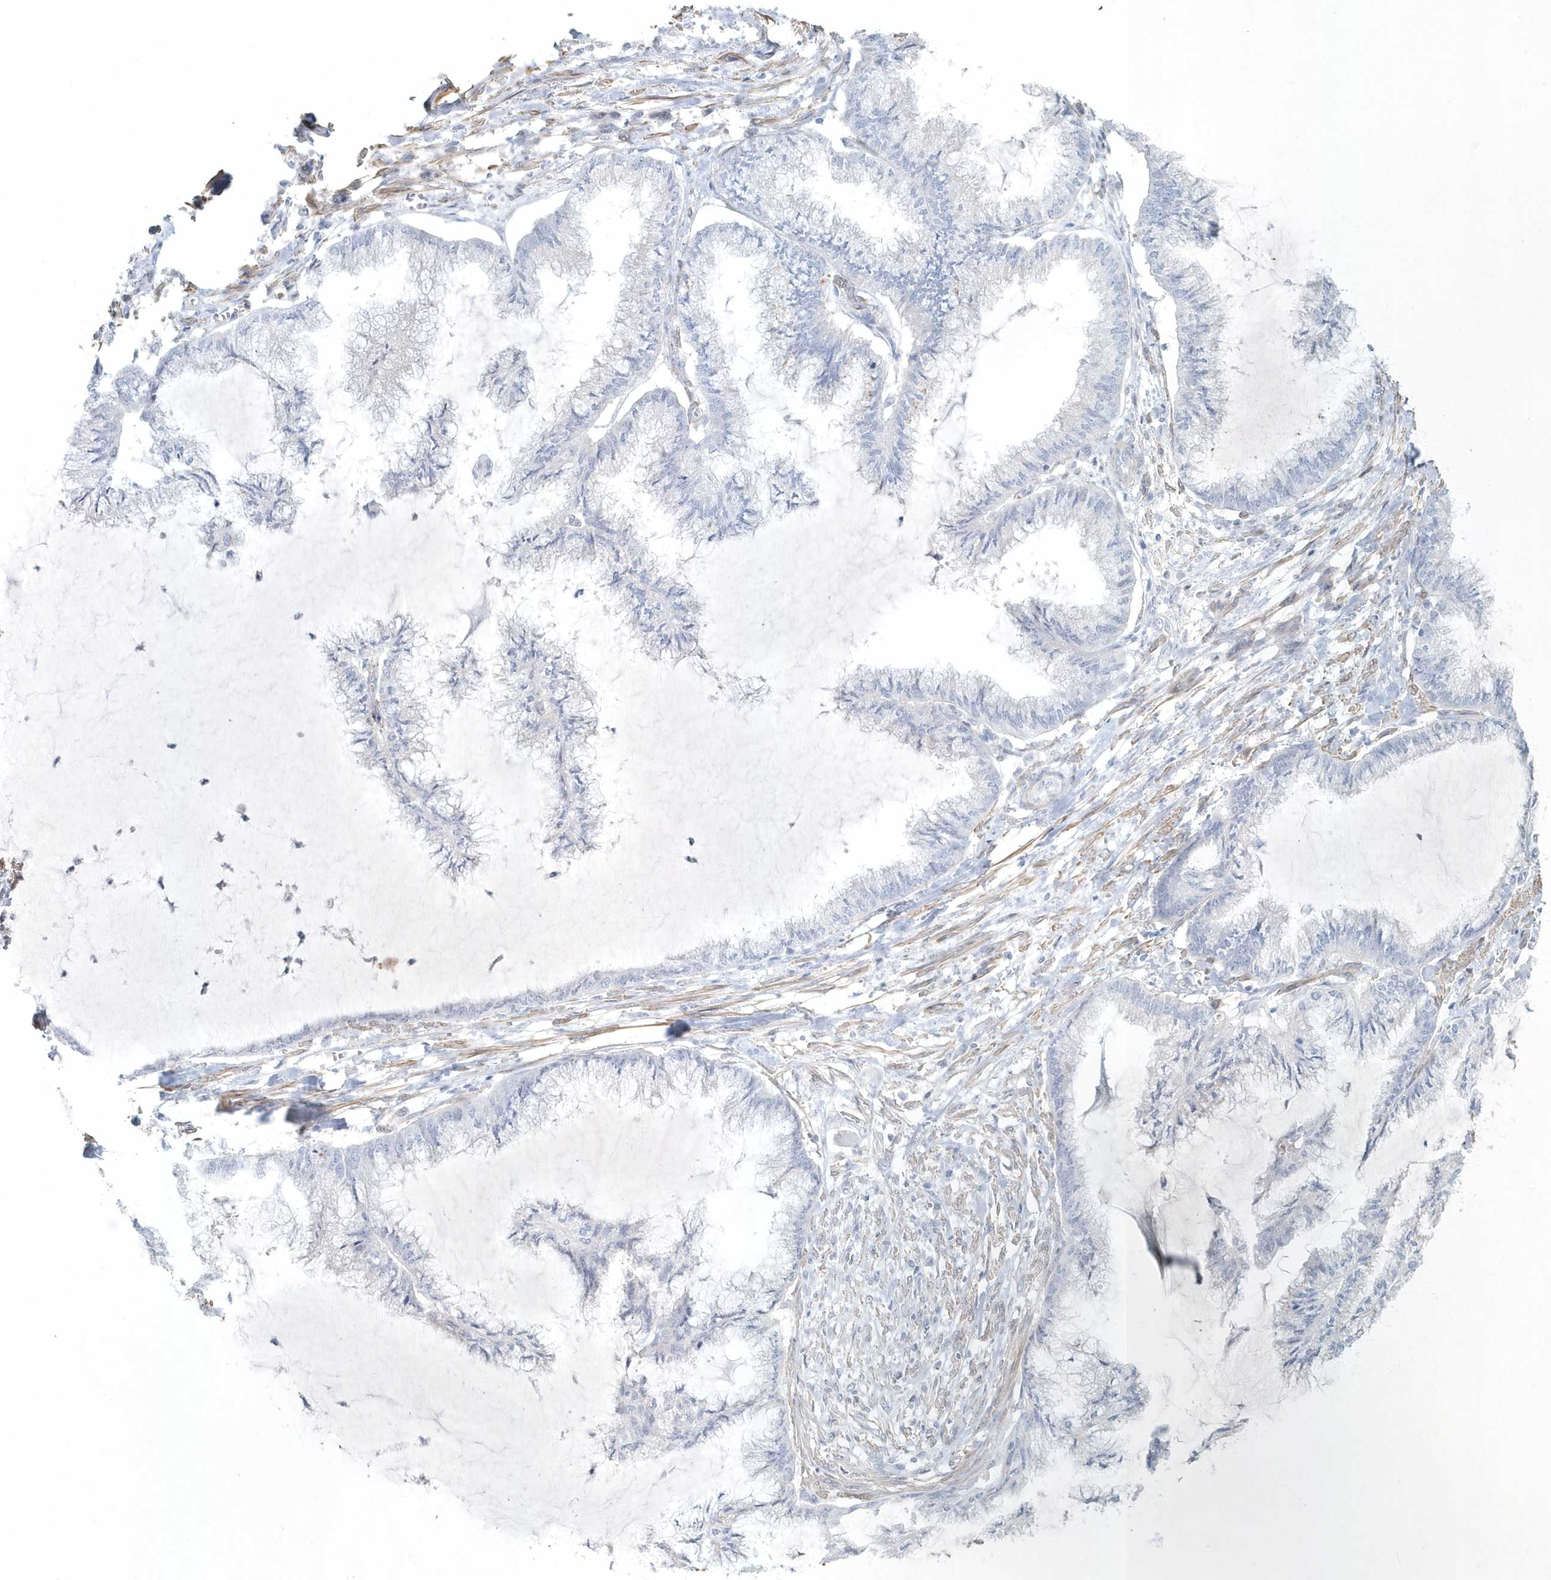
{"staining": {"intensity": "negative", "quantity": "none", "location": "none"}, "tissue": "endometrial cancer", "cell_type": "Tumor cells", "image_type": "cancer", "snomed": [{"axis": "morphology", "description": "Adenocarcinoma, NOS"}, {"axis": "topography", "description": "Endometrium"}], "caption": "A micrograph of endometrial adenocarcinoma stained for a protein reveals no brown staining in tumor cells. (DAB immunohistochemistry (IHC) with hematoxylin counter stain).", "gene": "MYOT", "patient": {"sex": "female", "age": 86}}